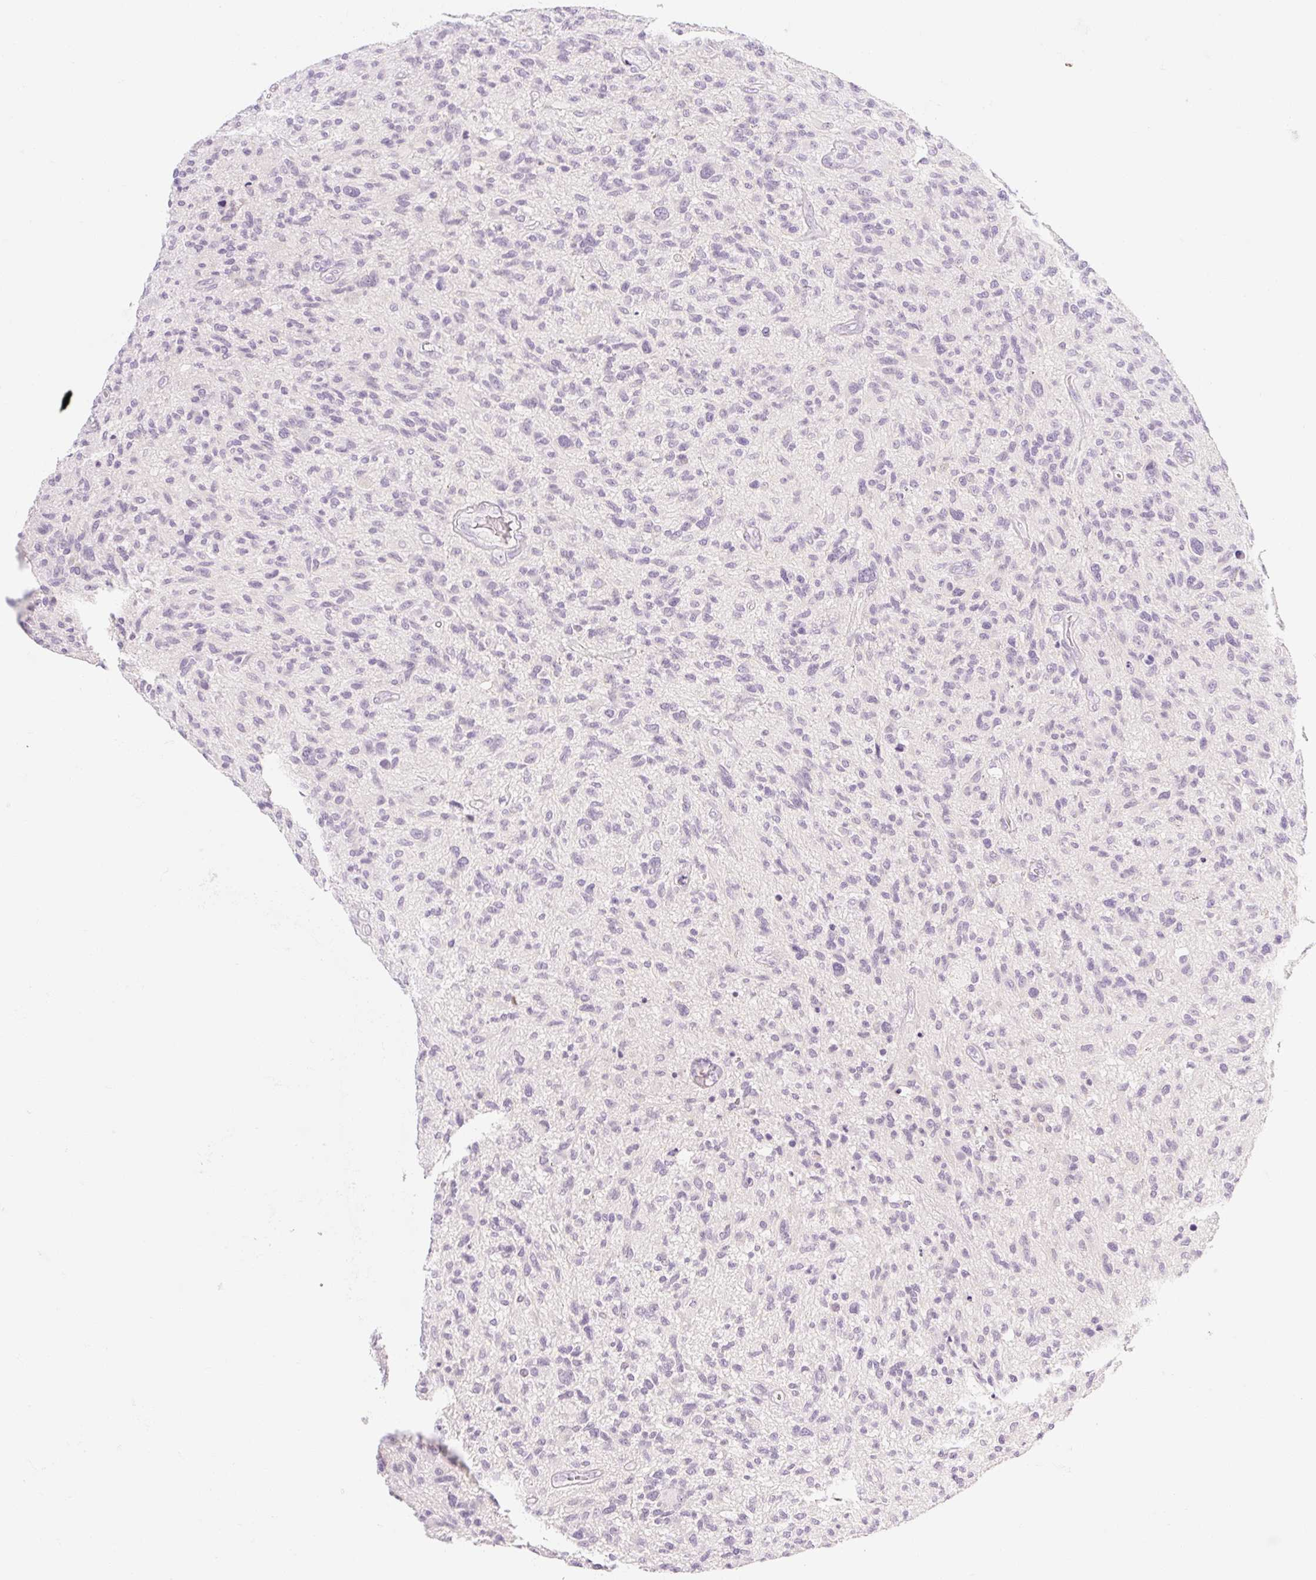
{"staining": {"intensity": "negative", "quantity": "none", "location": "none"}, "tissue": "glioma", "cell_type": "Tumor cells", "image_type": "cancer", "snomed": [{"axis": "morphology", "description": "Glioma, malignant, High grade"}, {"axis": "topography", "description": "Brain"}], "caption": "This is a micrograph of IHC staining of malignant glioma (high-grade), which shows no expression in tumor cells.", "gene": "TAF1L", "patient": {"sex": "male", "age": 47}}